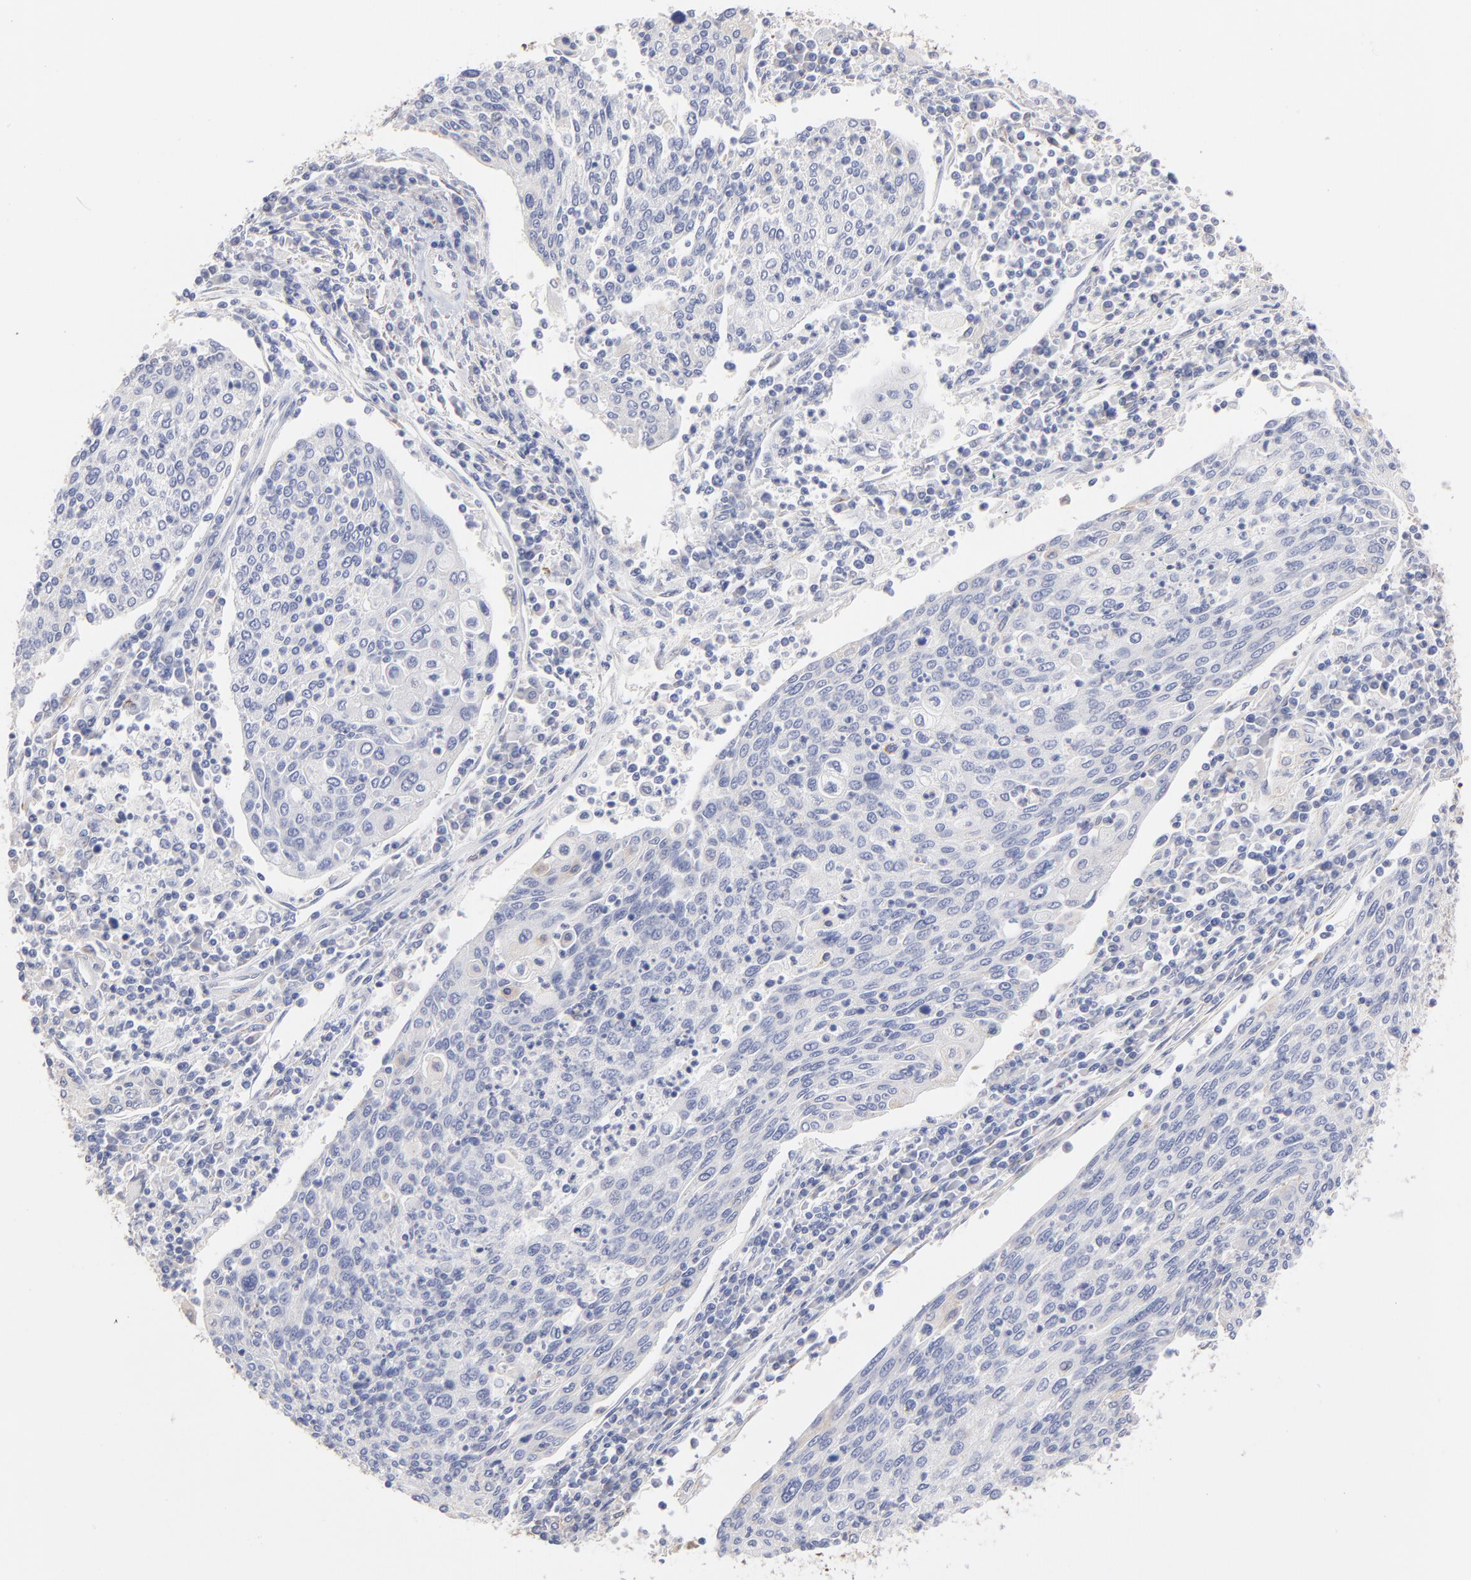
{"staining": {"intensity": "negative", "quantity": "none", "location": "none"}, "tissue": "cervical cancer", "cell_type": "Tumor cells", "image_type": "cancer", "snomed": [{"axis": "morphology", "description": "Squamous cell carcinoma, NOS"}, {"axis": "topography", "description": "Cervix"}], "caption": "Tumor cells show no significant protein positivity in squamous cell carcinoma (cervical).", "gene": "TST", "patient": {"sex": "female", "age": 40}}